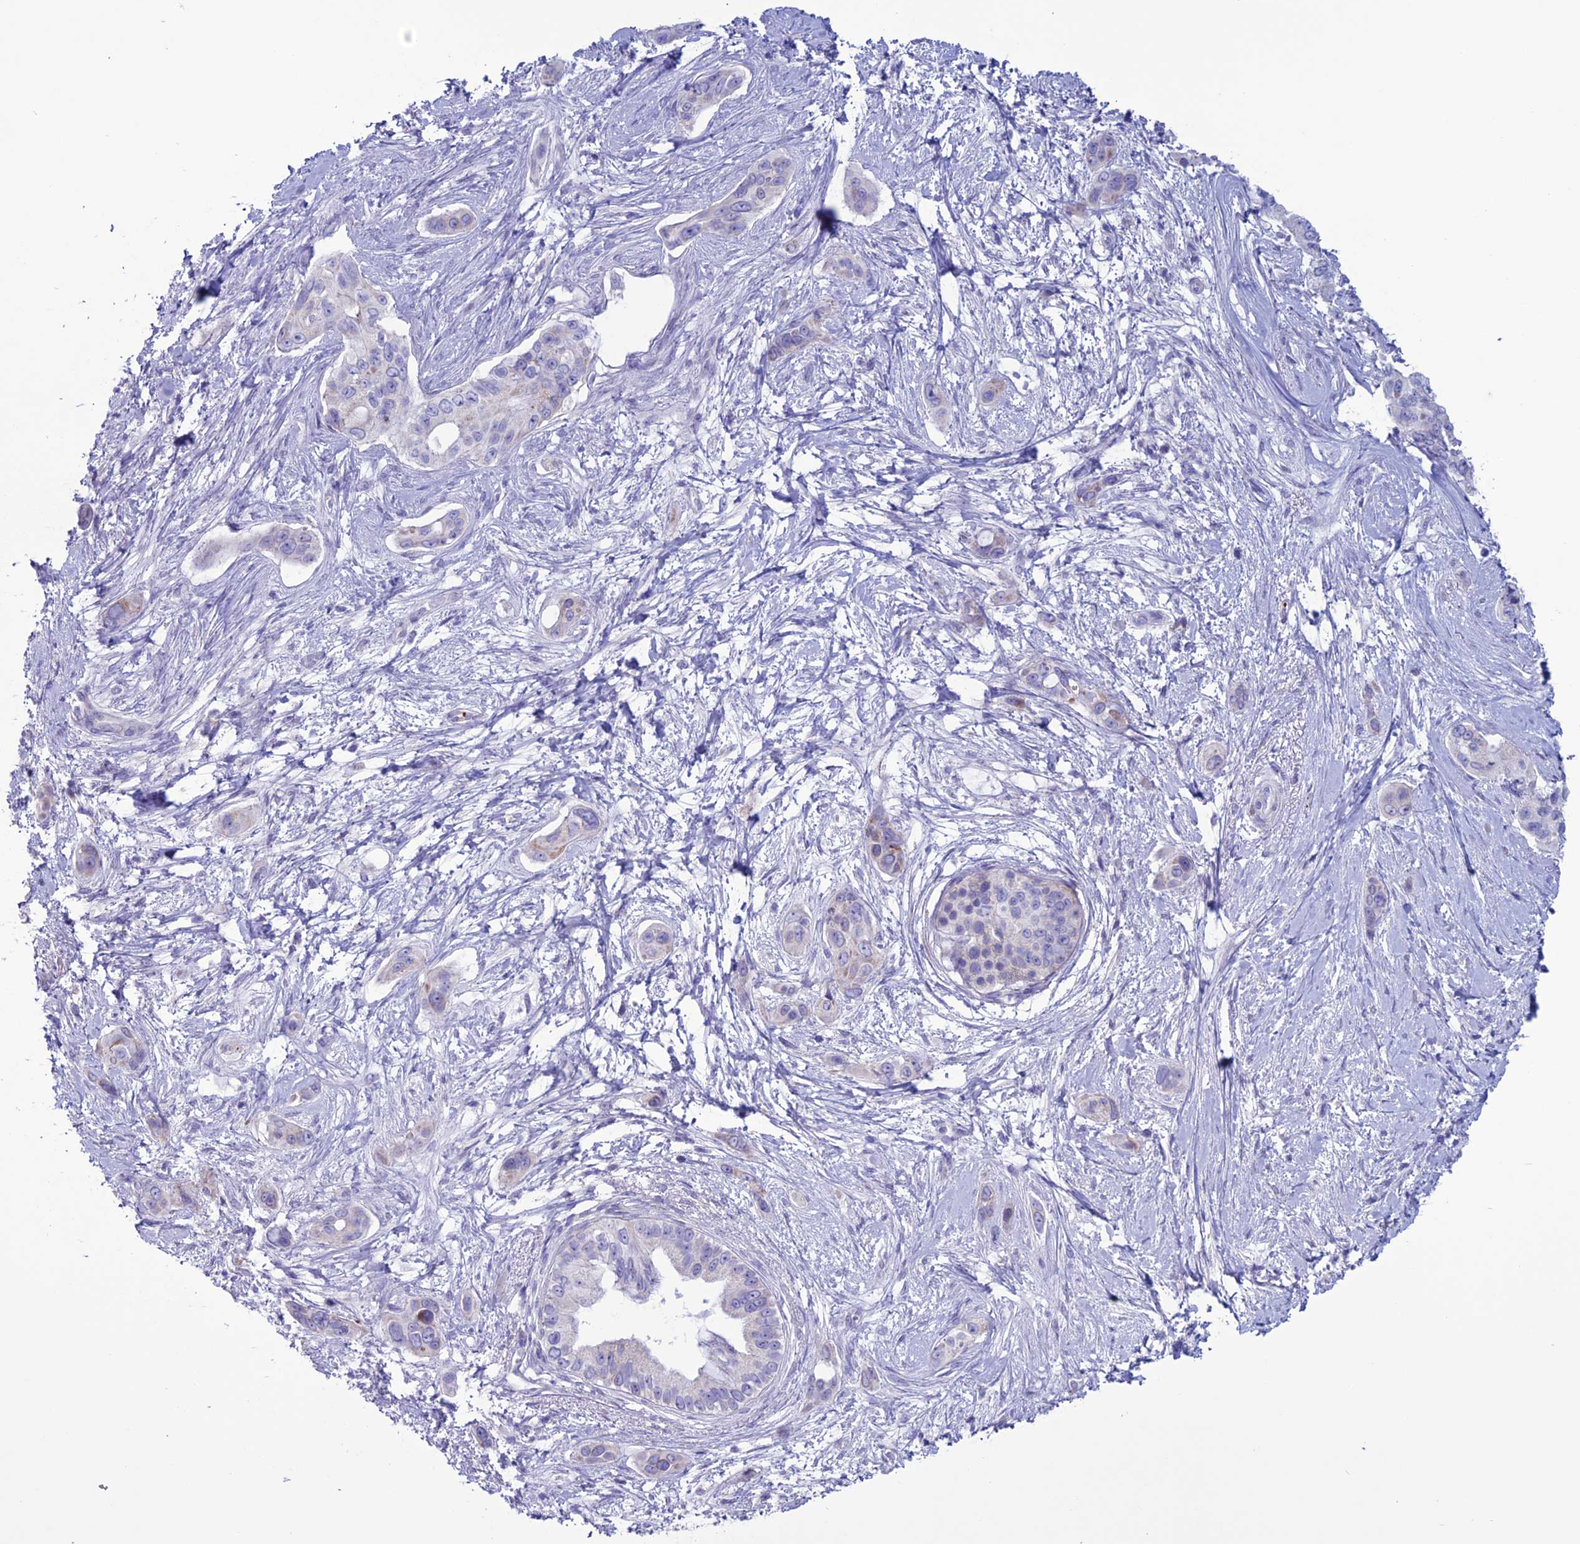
{"staining": {"intensity": "negative", "quantity": "none", "location": "none"}, "tissue": "pancreatic cancer", "cell_type": "Tumor cells", "image_type": "cancer", "snomed": [{"axis": "morphology", "description": "Adenocarcinoma, NOS"}, {"axis": "topography", "description": "Pancreas"}], "caption": "Tumor cells are negative for protein expression in human pancreatic adenocarcinoma.", "gene": "C21orf140", "patient": {"sex": "male", "age": 72}}